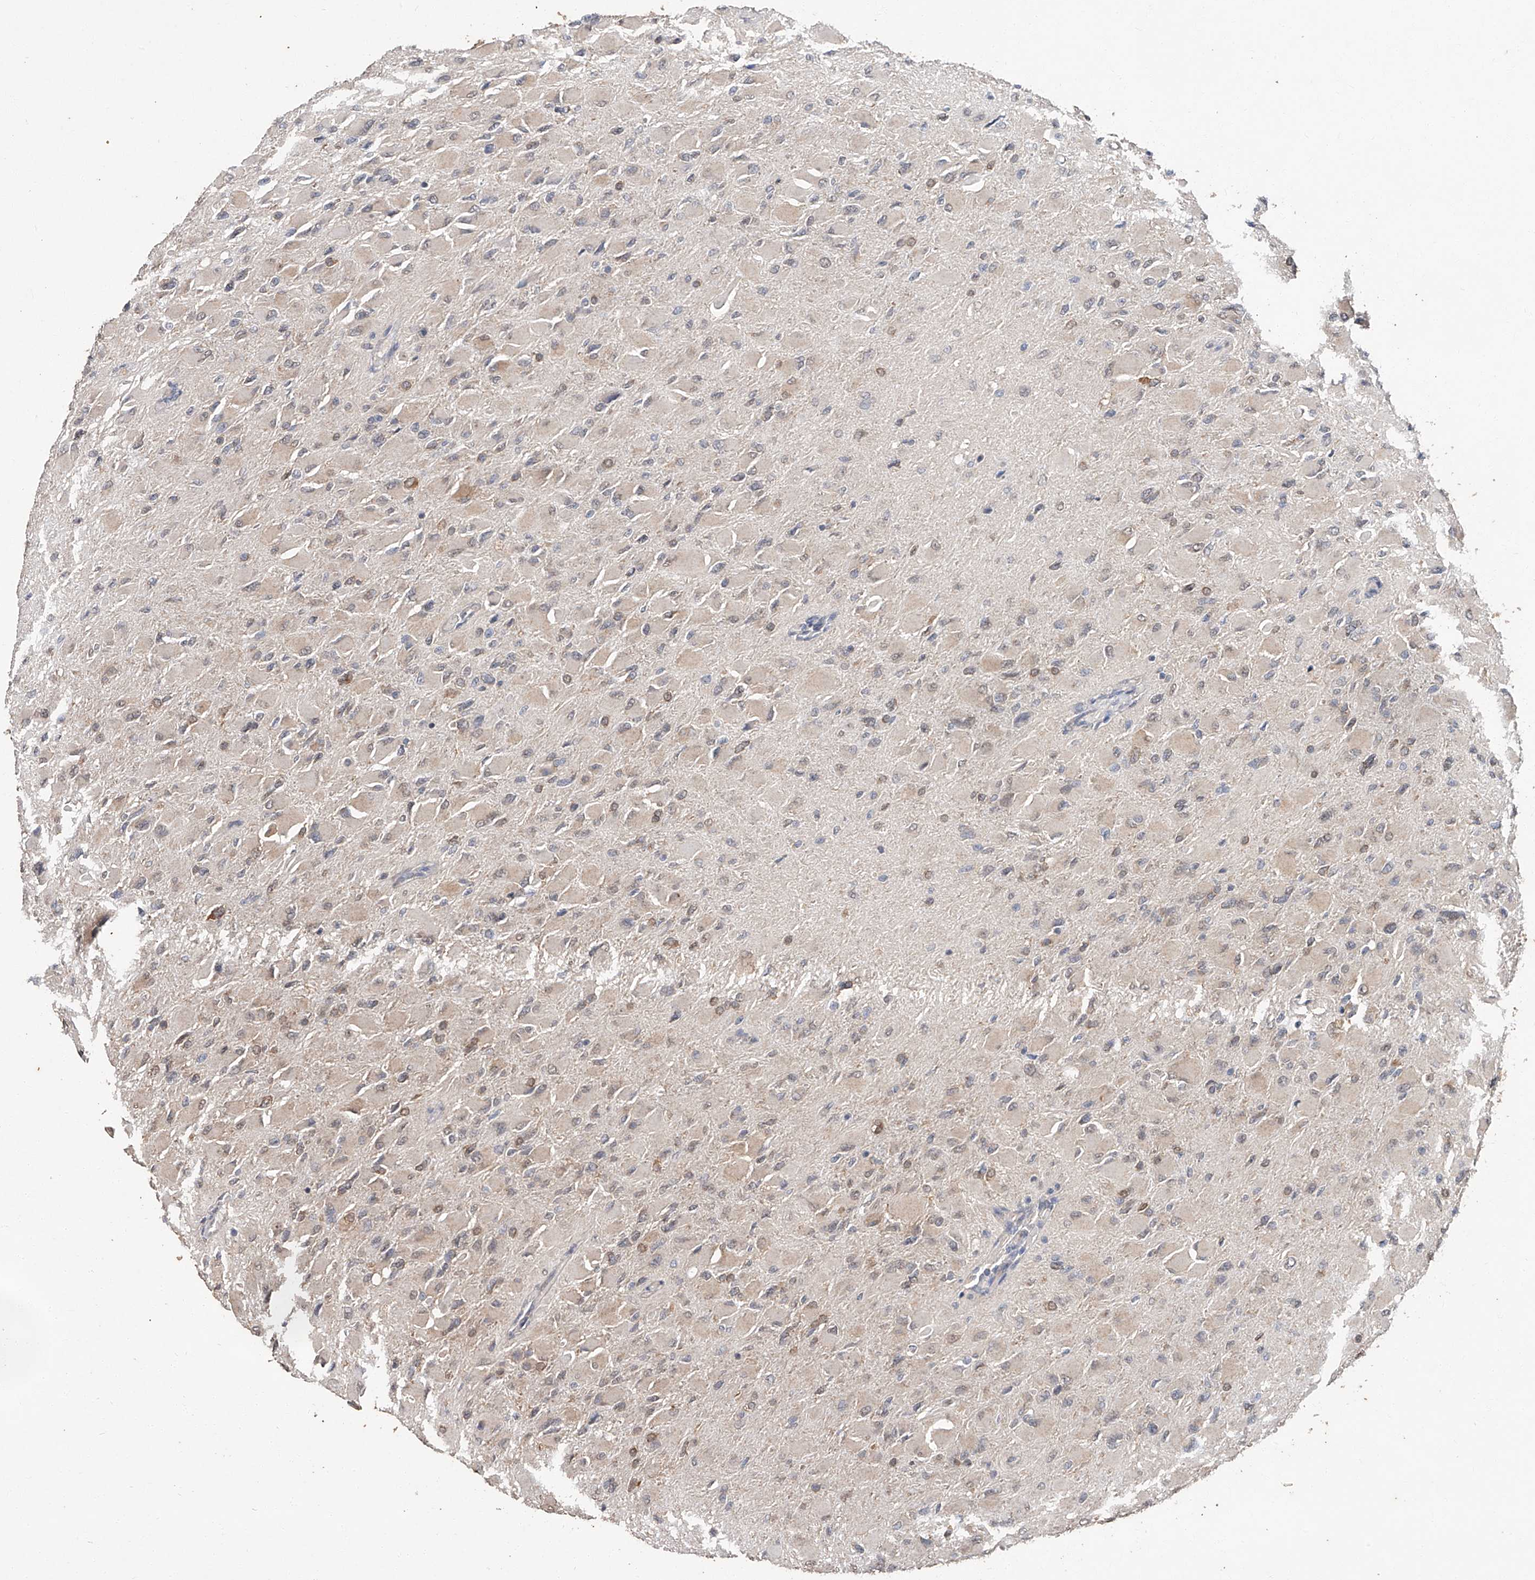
{"staining": {"intensity": "weak", "quantity": "25%-75%", "location": "cytoplasmic/membranous"}, "tissue": "glioma", "cell_type": "Tumor cells", "image_type": "cancer", "snomed": [{"axis": "morphology", "description": "Glioma, malignant, High grade"}, {"axis": "topography", "description": "Cerebral cortex"}], "caption": "An immunohistochemistry photomicrograph of tumor tissue is shown. Protein staining in brown shows weak cytoplasmic/membranous positivity in glioma within tumor cells.", "gene": "CERS4", "patient": {"sex": "female", "age": 36}}